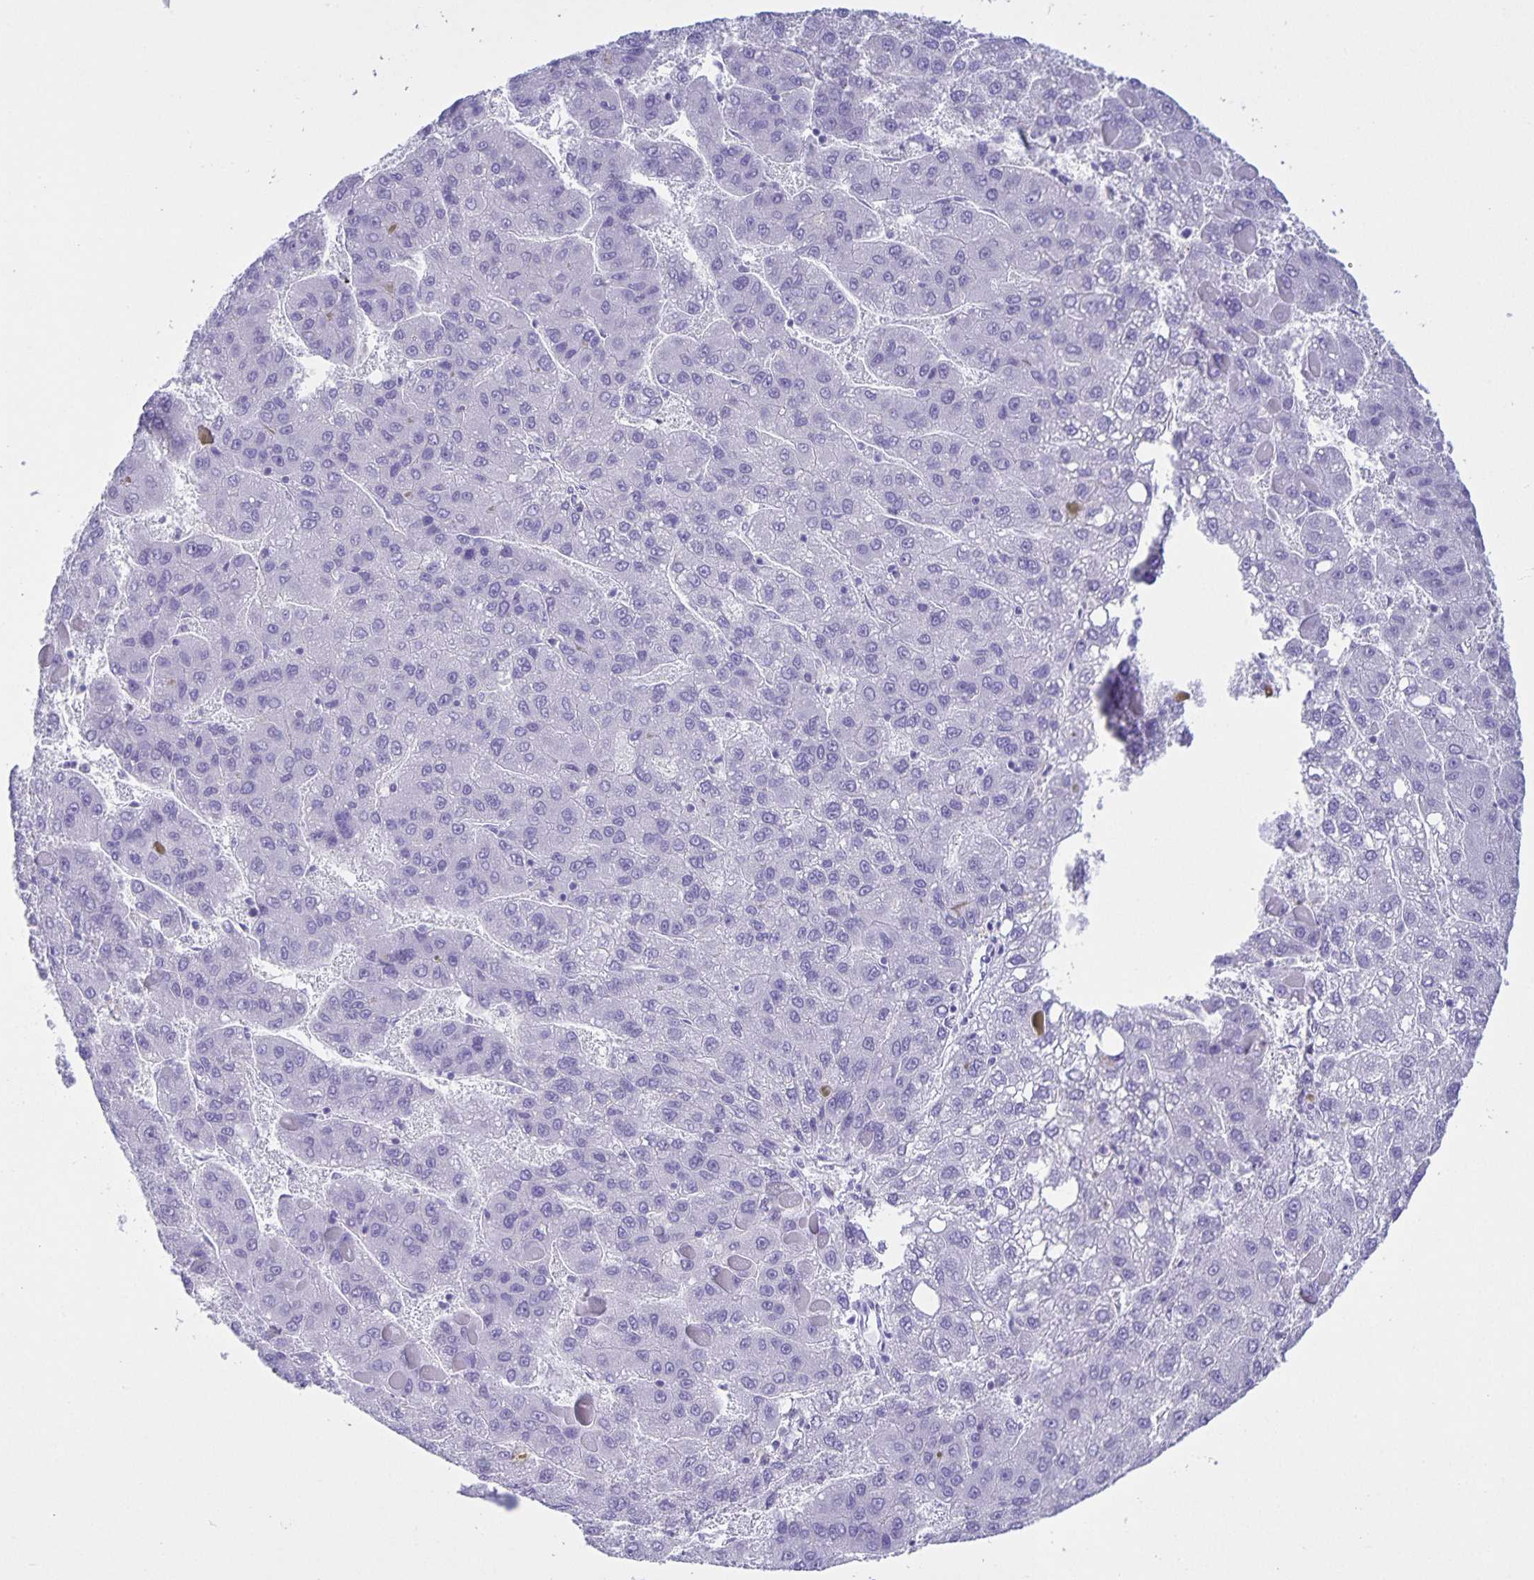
{"staining": {"intensity": "negative", "quantity": "none", "location": "none"}, "tissue": "liver cancer", "cell_type": "Tumor cells", "image_type": "cancer", "snomed": [{"axis": "morphology", "description": "Carcinoma, Hepatocellular, NOS"}, {"axis": "topography", "description": "Liver"}], "caption": "Immunohistochemistry micrograph of neoplastic tissue: liver hepatocellular carcinoma stained with DAB displays no significant protein expression in tumor cells.", "gene": "UBQLN3", "patient": {"sex": "female", "age": 82}}